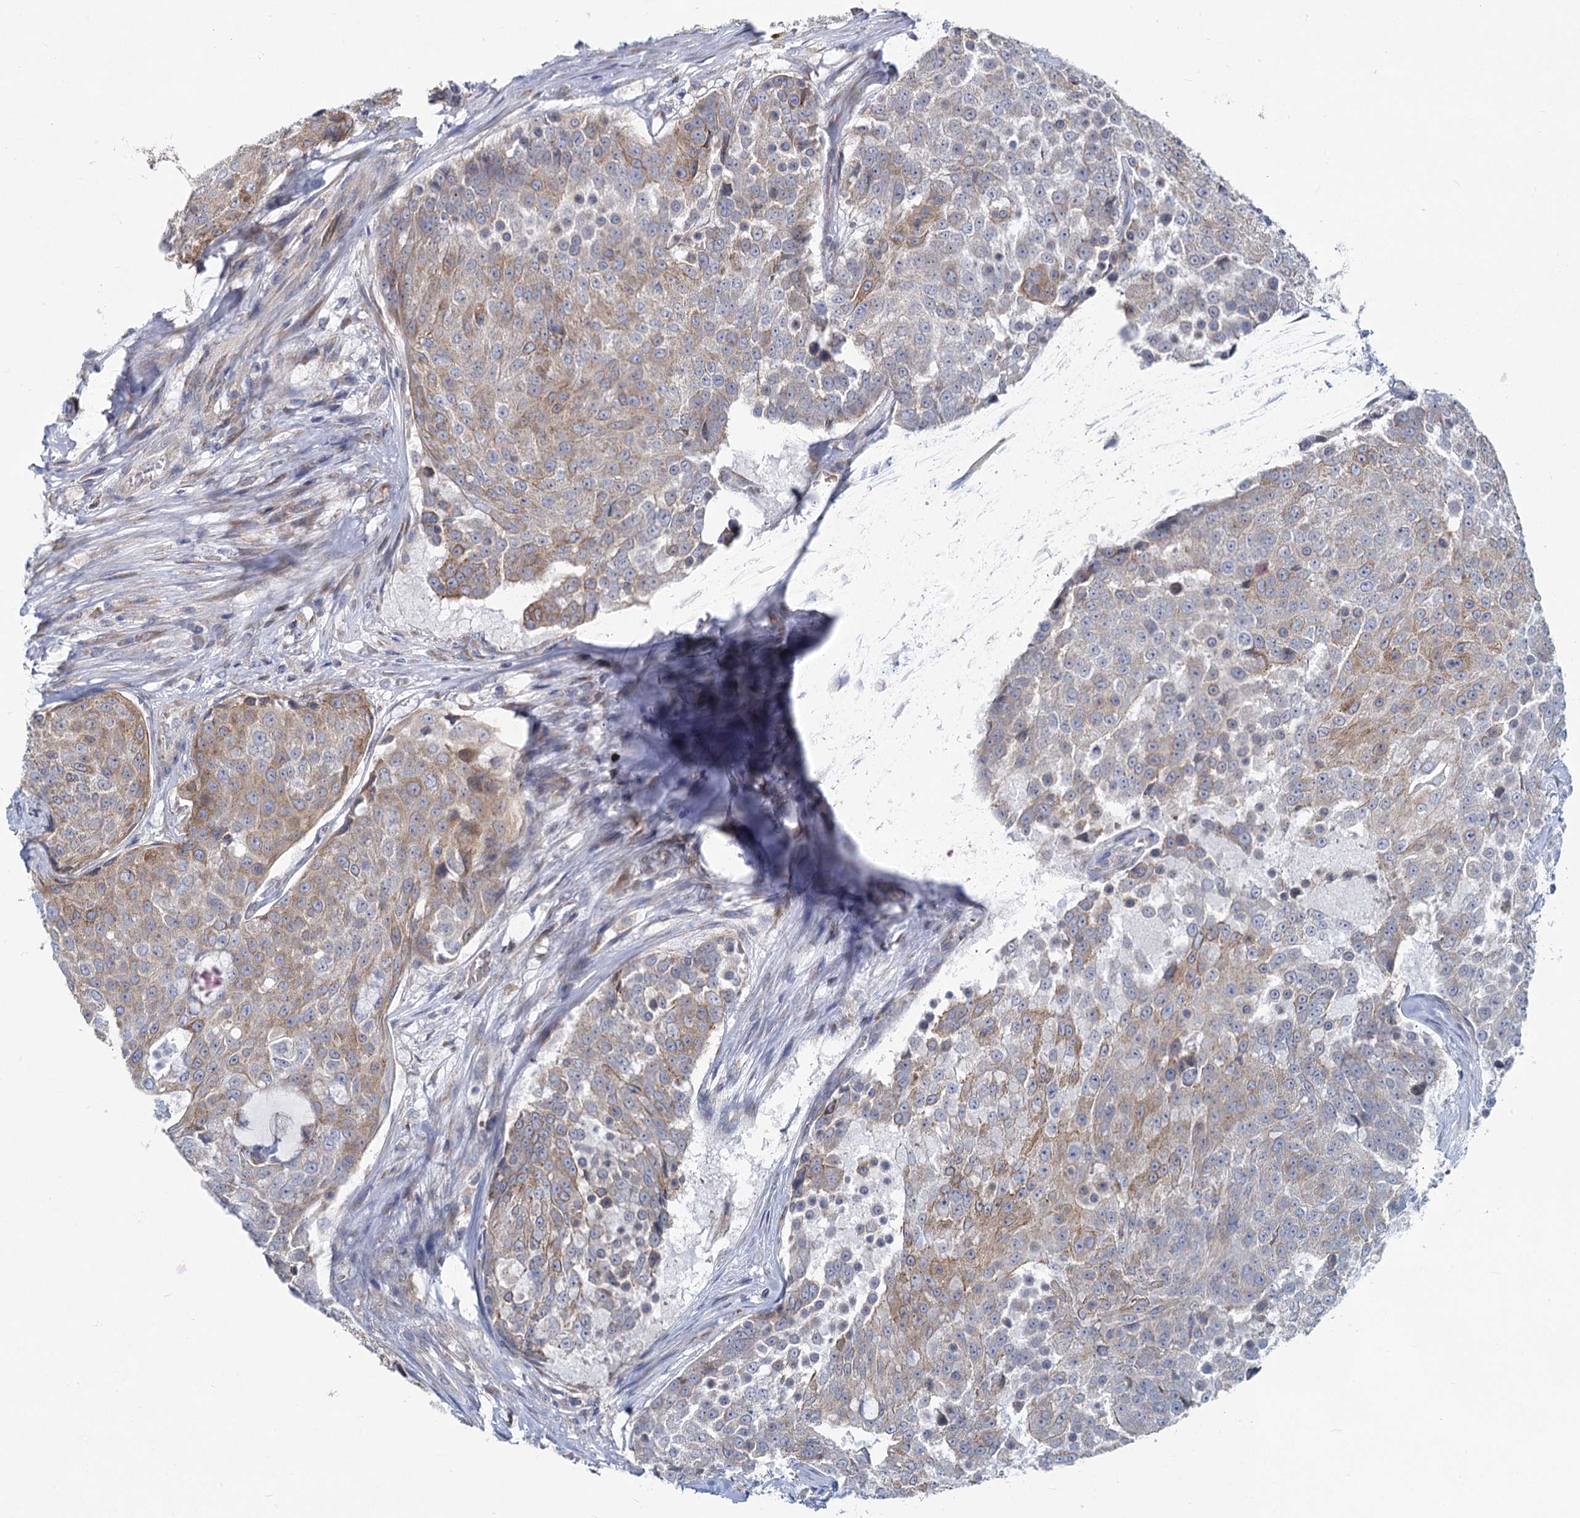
{"staining": {"intensity": "moderate", "quantity": "<25%", "location": "cytoplasmic/membranous"}, "tissue": "urothelial cancer", "cell_type": "Tumor cells", "image_type": "cancer", "snomed": [{"axis": "morphology", "description": "Urothelial carcinoma, High grade"}, {"axis": "topography", "description": "Urinary bladder"}], "caption": "A micrograph of high-grade urothelial carcinoma stained for a protein shows moderate cytoplasmic/membranous brown staining in tumor cells. The staining is performed using DAB (3,3'-diaminobenzidine) brown chromogen to label protein expression. The nuclei are counter-stained blue using hematoxylin.", "gene": "PRSS35", "patient": {"sex": "female", "age": 63}}